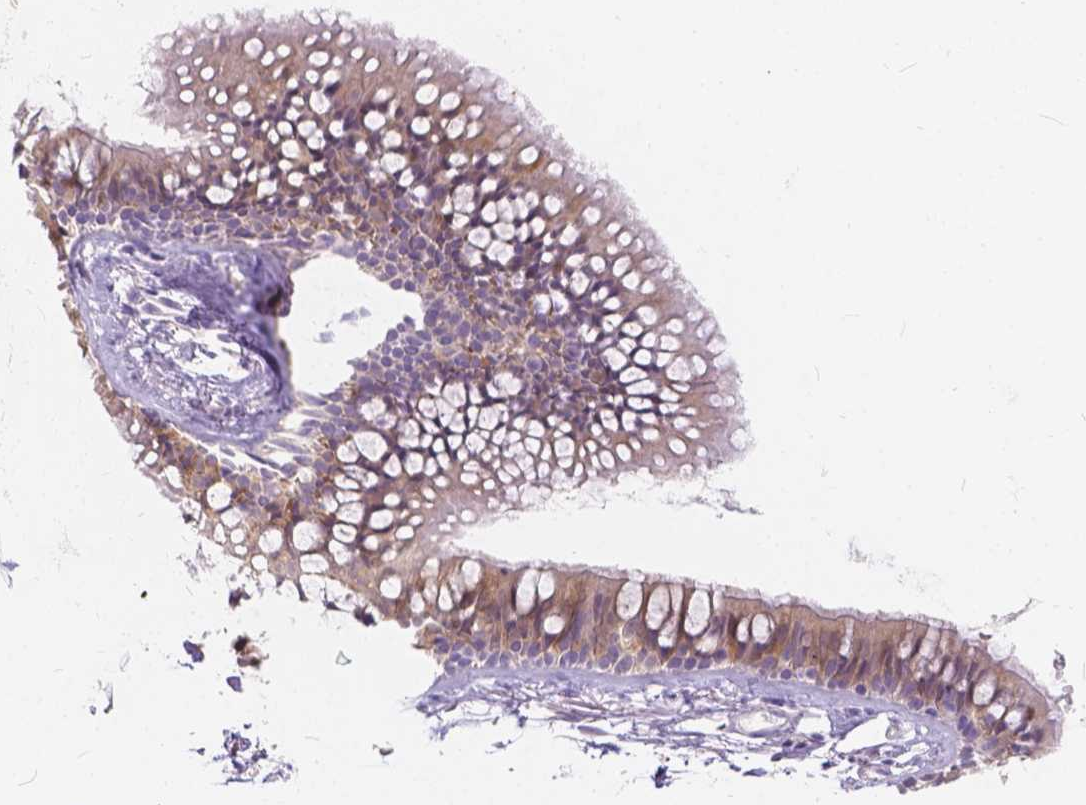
{"staining": {"intensity": "negative", "quantity": "none", "location": "none"}, "tissue": "soft tissue", "cell_type": "Fibroblasts", "image_type": "normal", "snomed": [{"axis": "morphology", "description": "Normal tissue, NOS"}, {"axis": "topography", "description": "Cartilage tissue"}, {"axis": "topography", "description": "Bronchus"}], "caption": "An immunohistochemistry image of unremarkable soft tissue is shown. There is no staining in fibroblasts of soft tissue. Nuclei are stained in blue.", "gene": "PEX11G", "patient": {"sex": "female", "age": 79}}